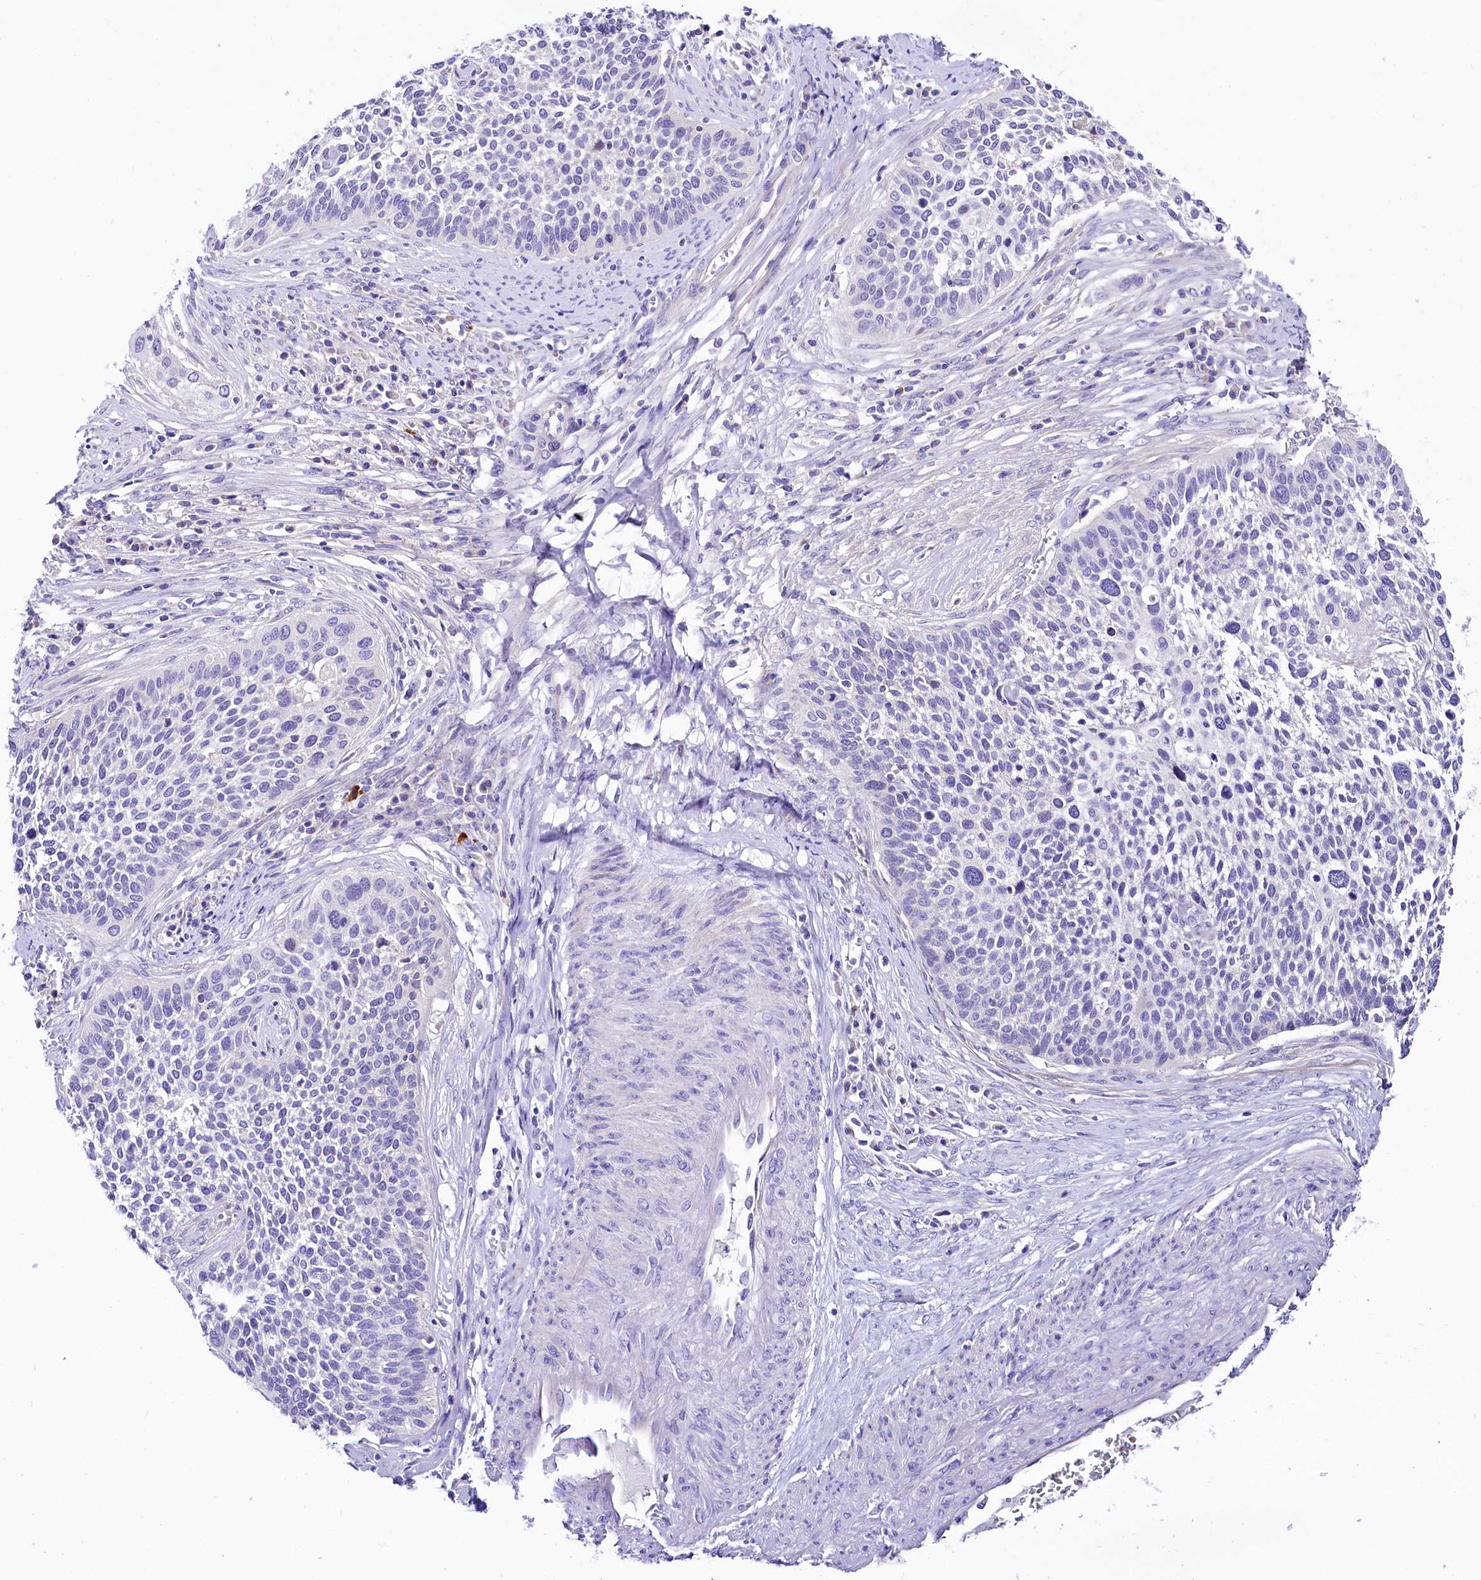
{"staining": {"intensity": "negative", "quantity": "none", "location": "none"}, "tissue": "cervical cancer", "cell_type": "Tumor cells", "image_type": "cancer", "snomed": [{"axis": "morphology", "description": "Squamous cell carcinoma, NOS"}, {"axis": "topography", "description": "Cervix"}], "caption": "DAB immunohistochemical staining of human squamous cell carcinoma (cervical) shows no significant positivity in tumor cells.", "gene": "ABHD5", "patient": {"sex": "female", "age": 34}}